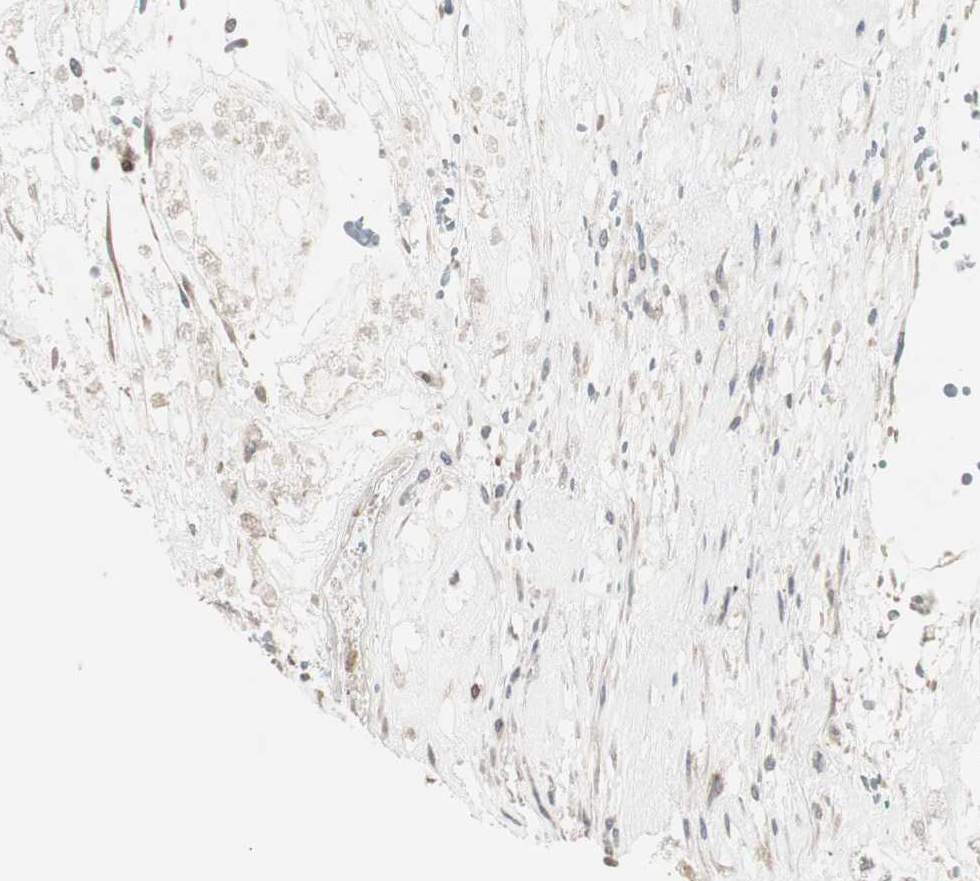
{"staining": {"intensity": "weak", "quantity": ">75%", "location": "cytoplasmic/membranous"}, "tissue": "head and neck cancer", "cell_type": "Tumor cells", "image_type": "cancer", "snomed": [{"axis": "morphology", "description": "Adenocarcinoma, NOS"}, {"axis": "morphology", "description": "Adenoma, NOS"}, {"axis": "topography", "description": "Head-Neck"}], "caption": "Protein staining demonstrates weak cytoplasmic/membranous expression in about >75% of tumor cells in adenocarcinoma (head and neck). (DAB = brown stain, brightfield microscopy at high magnification).", "gene": "ARHGEF1", "patient": {"sex": "female", "age": 55}}